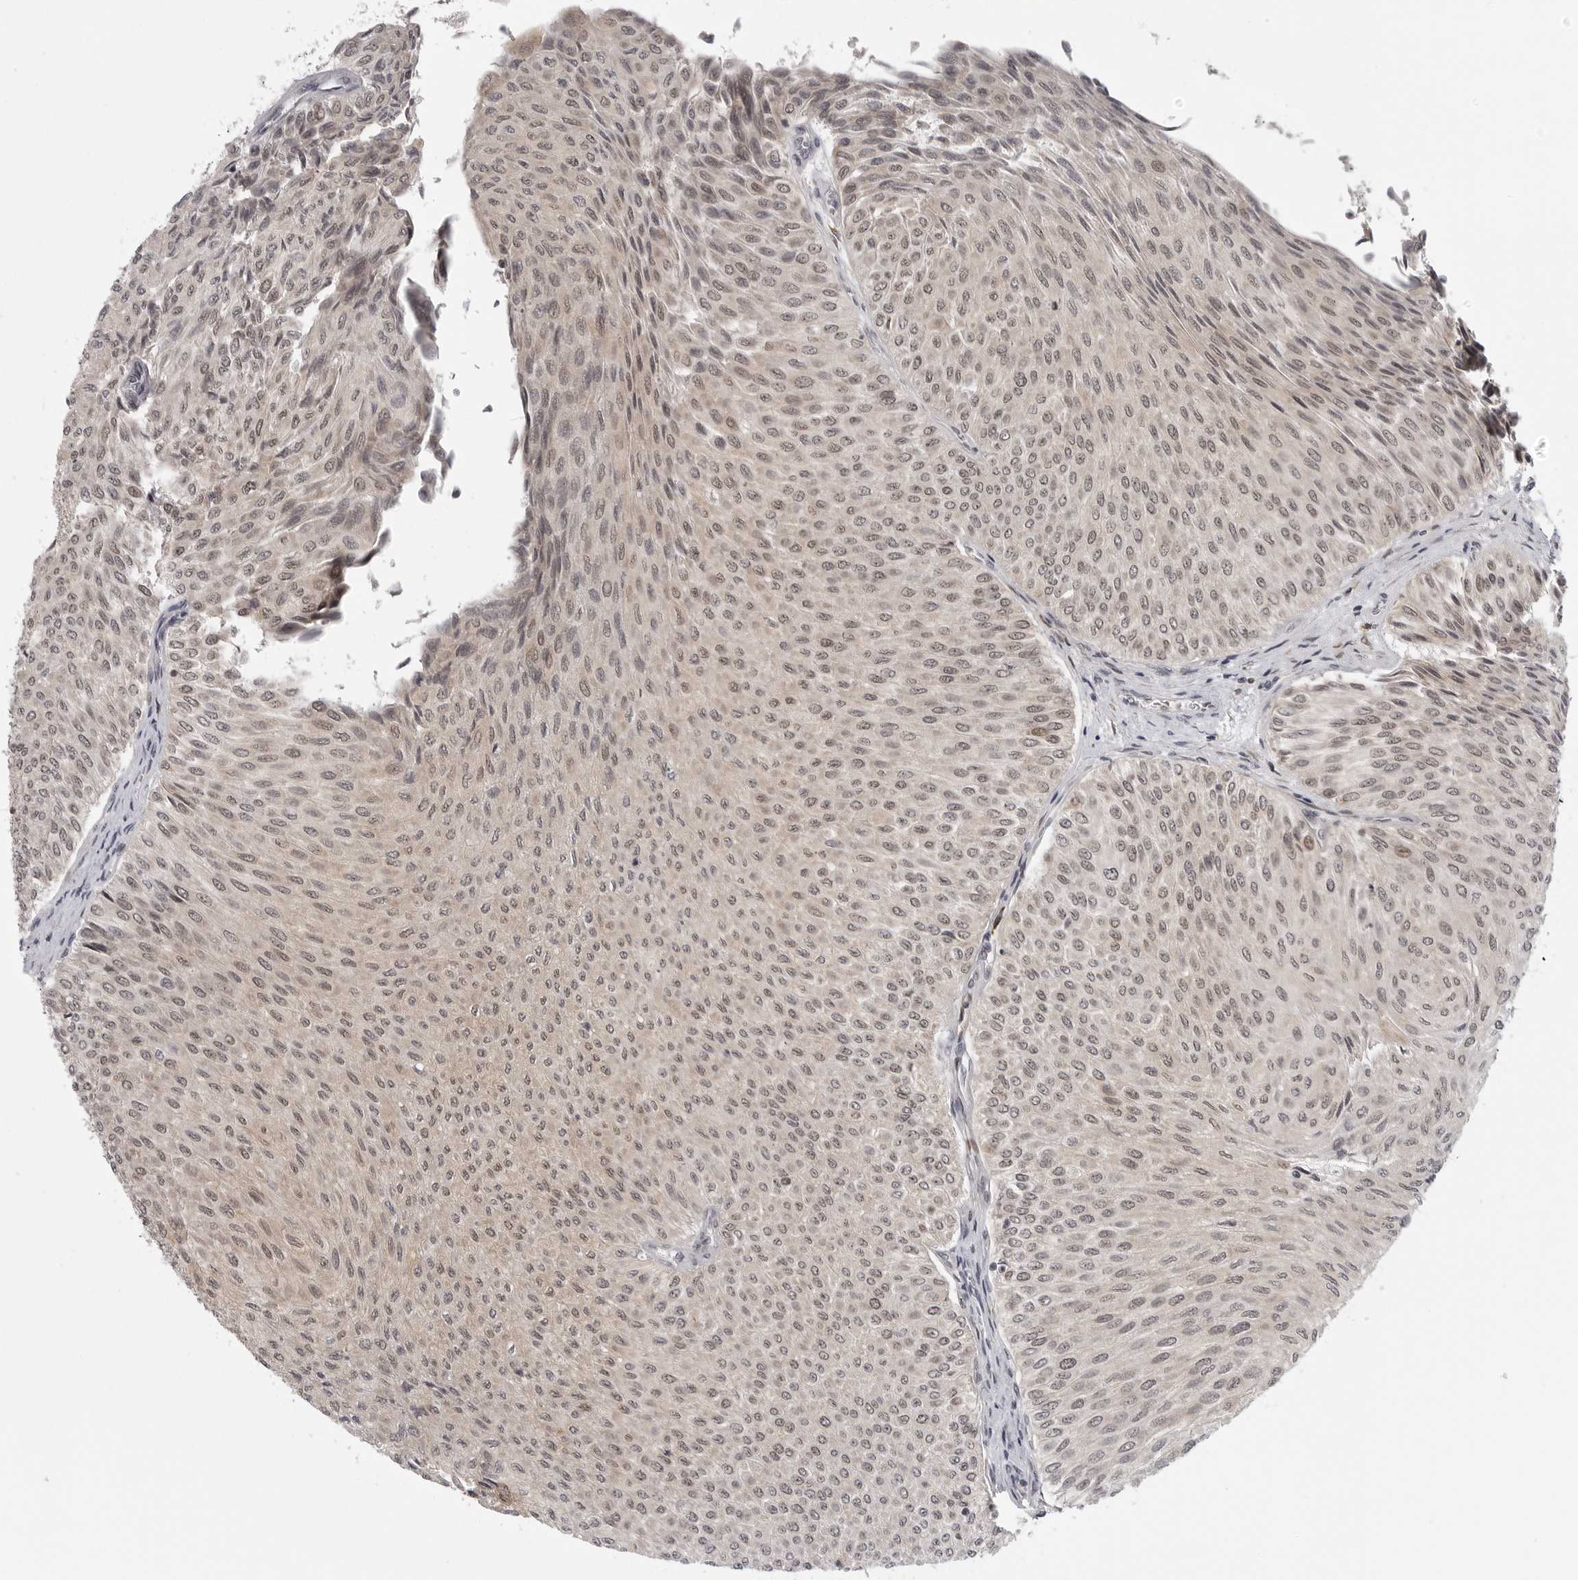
{"staining": {"intensity": "weak", "quantity": ">75%", "location": "nuclear"}, "tissue": "urothelial cancer", "cell_type": "Tumor cells", "image_type": "cancer", "snomed": [{"axis": "morphology", "description": "Urothelial carcinoma, Low grade"}, {"axis": "topography", "description": "Urinary bladder"}], "caption": "Immunohistochemistry (IHC) photomicrograph of neoplastic tissue: urothelial cancer stained using IHC demonstrates low levels of weak protein expression localized specifically in the nuclear of tumor cells, appearing as a nuclear brown color.", "gene": "PRDM10", "patient": {"sex": "male", "age": 78}}